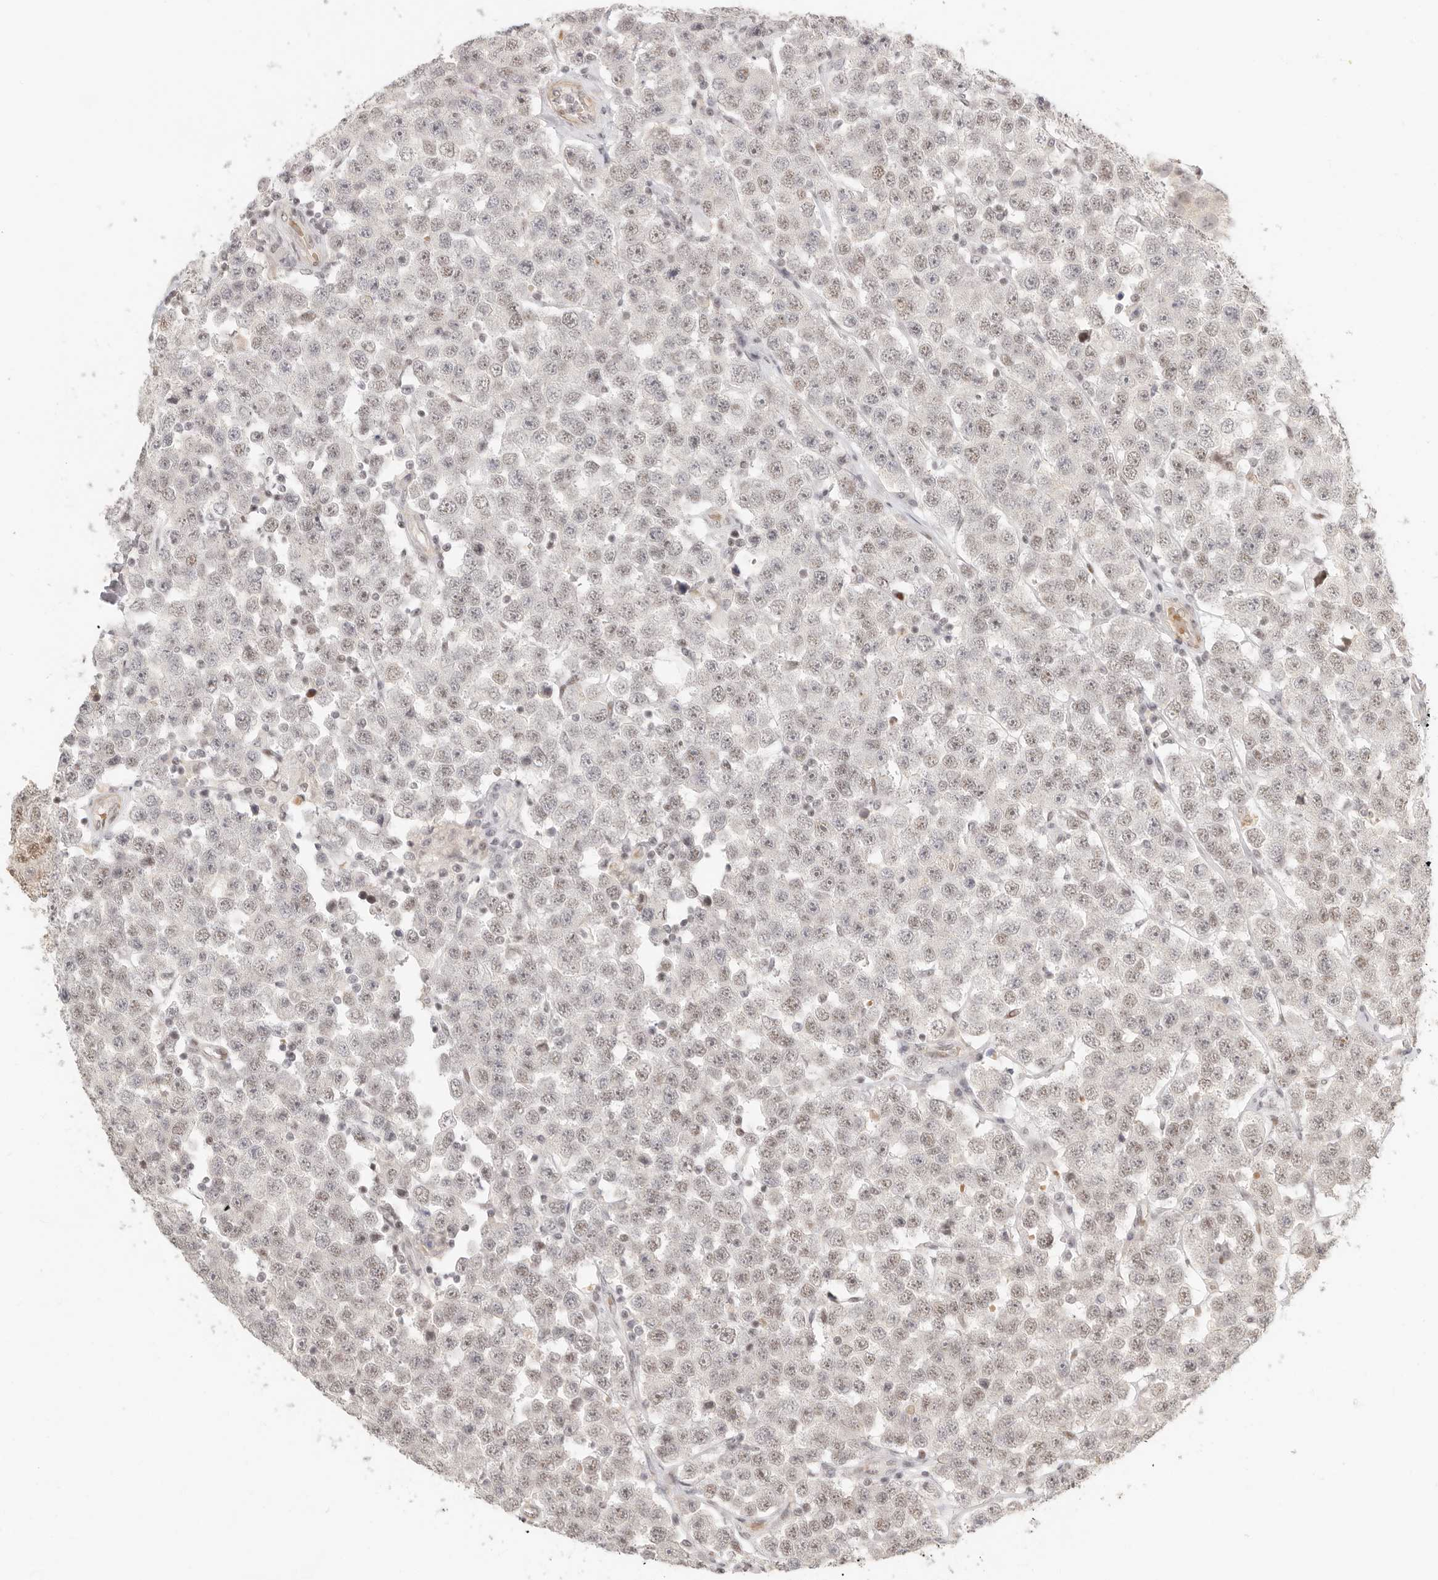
{"staining": {"intensity": "weak", "quantity": ">75%", "location": "nuclear"}, "tissue": "testis cancer", "cell_type": "Tumor cells", "image_type": "cancer", "snomed": [{"axis": "morphology", "description": "Seminoma, NOS"}, {"axis": "topography", "description": "Testis"}], "caption": "Protein analysis of seminoma (testis) tissue demonstrates weak nuclear positivity in approximately >75% of tumor cells.", "gene": "GABPA", "patient": {"sex": "male", "age": 28}}